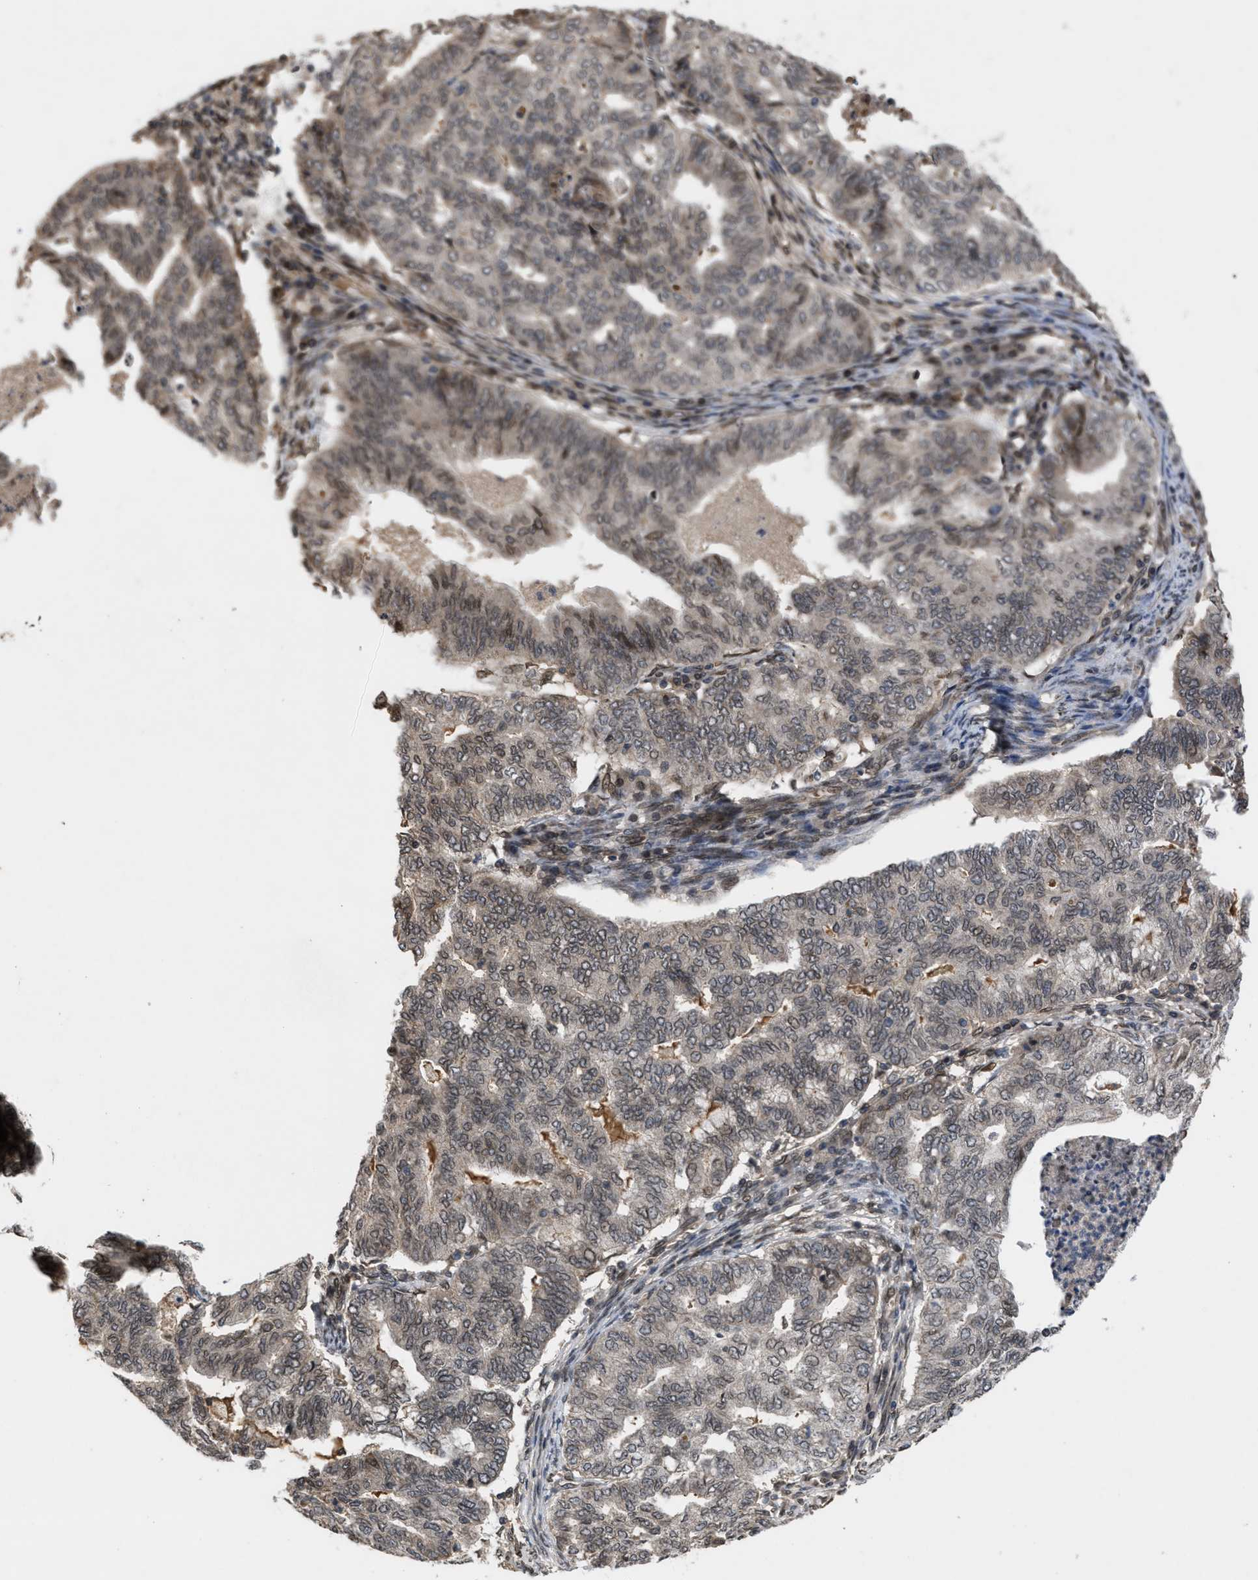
{"staining": {"intensity": "weak", "quantity": "<25%", "location": "cytoplasmic/membranous,nuclear"}, "tissue": "endometrial cancer", "cell_type": "Tumor cells", "image_type": "cancer", "snomed": [{"axis": "morphology", "description": "Adenocarcinoma, NOS"}, {"axis": "topography", "description": "Endometrium"}], "caption": "Human endometrial cancer (adenocarcinoma) stained for a protein using immunohistochemistry shows no expression in tumor cells.", "gene": "CRY1", "patient": {"sex": "female", "age": 79}}